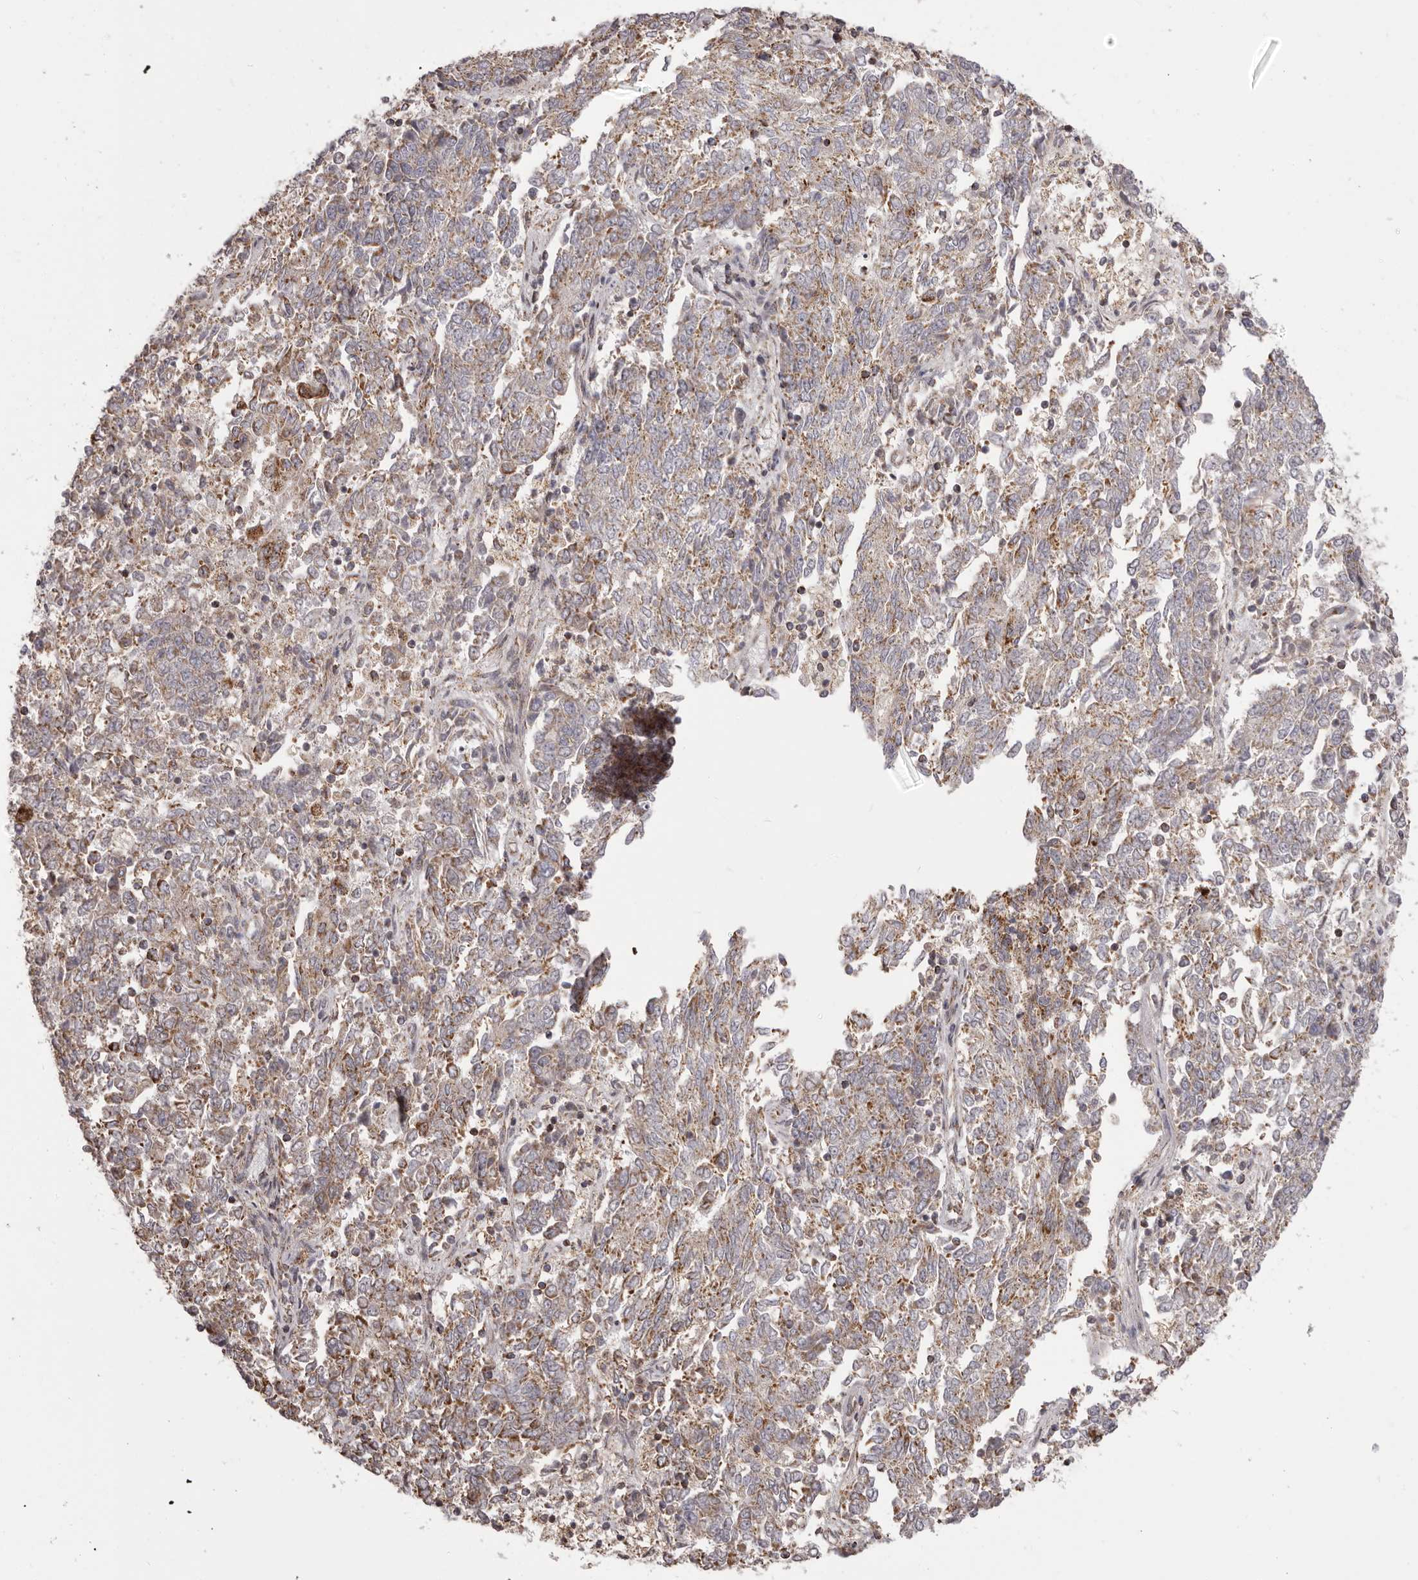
{"staining": {"intensity": "moderate", "quantity": "25%-75%", "location": "cytoplasmic/membranous"}, "tissue": "endometrial cancer", "cell_type": "Tumor cells", "image_type": "cancer", "snomed": [{"axis": "morphology", "description": "Adenocarcinoma, NOS"}, {"axis": "topography", "description": "Endometrium"}], "caption": "Immunohistochemical staining of human adenocarcinoma (endometrial) displays medium levels of moderate cytoplasmic/membranous positivity in approximately 25%-75% of tumor cells. The staining was performed using DAB (3,3'-diaminobenzidine) to visualize the protein expression in brown, while the nuclei were stained in blue with hematoxylin (Magnification: 20x).", "gene": "CHRM2", "patient": {"sex": "female", "age": 80}}